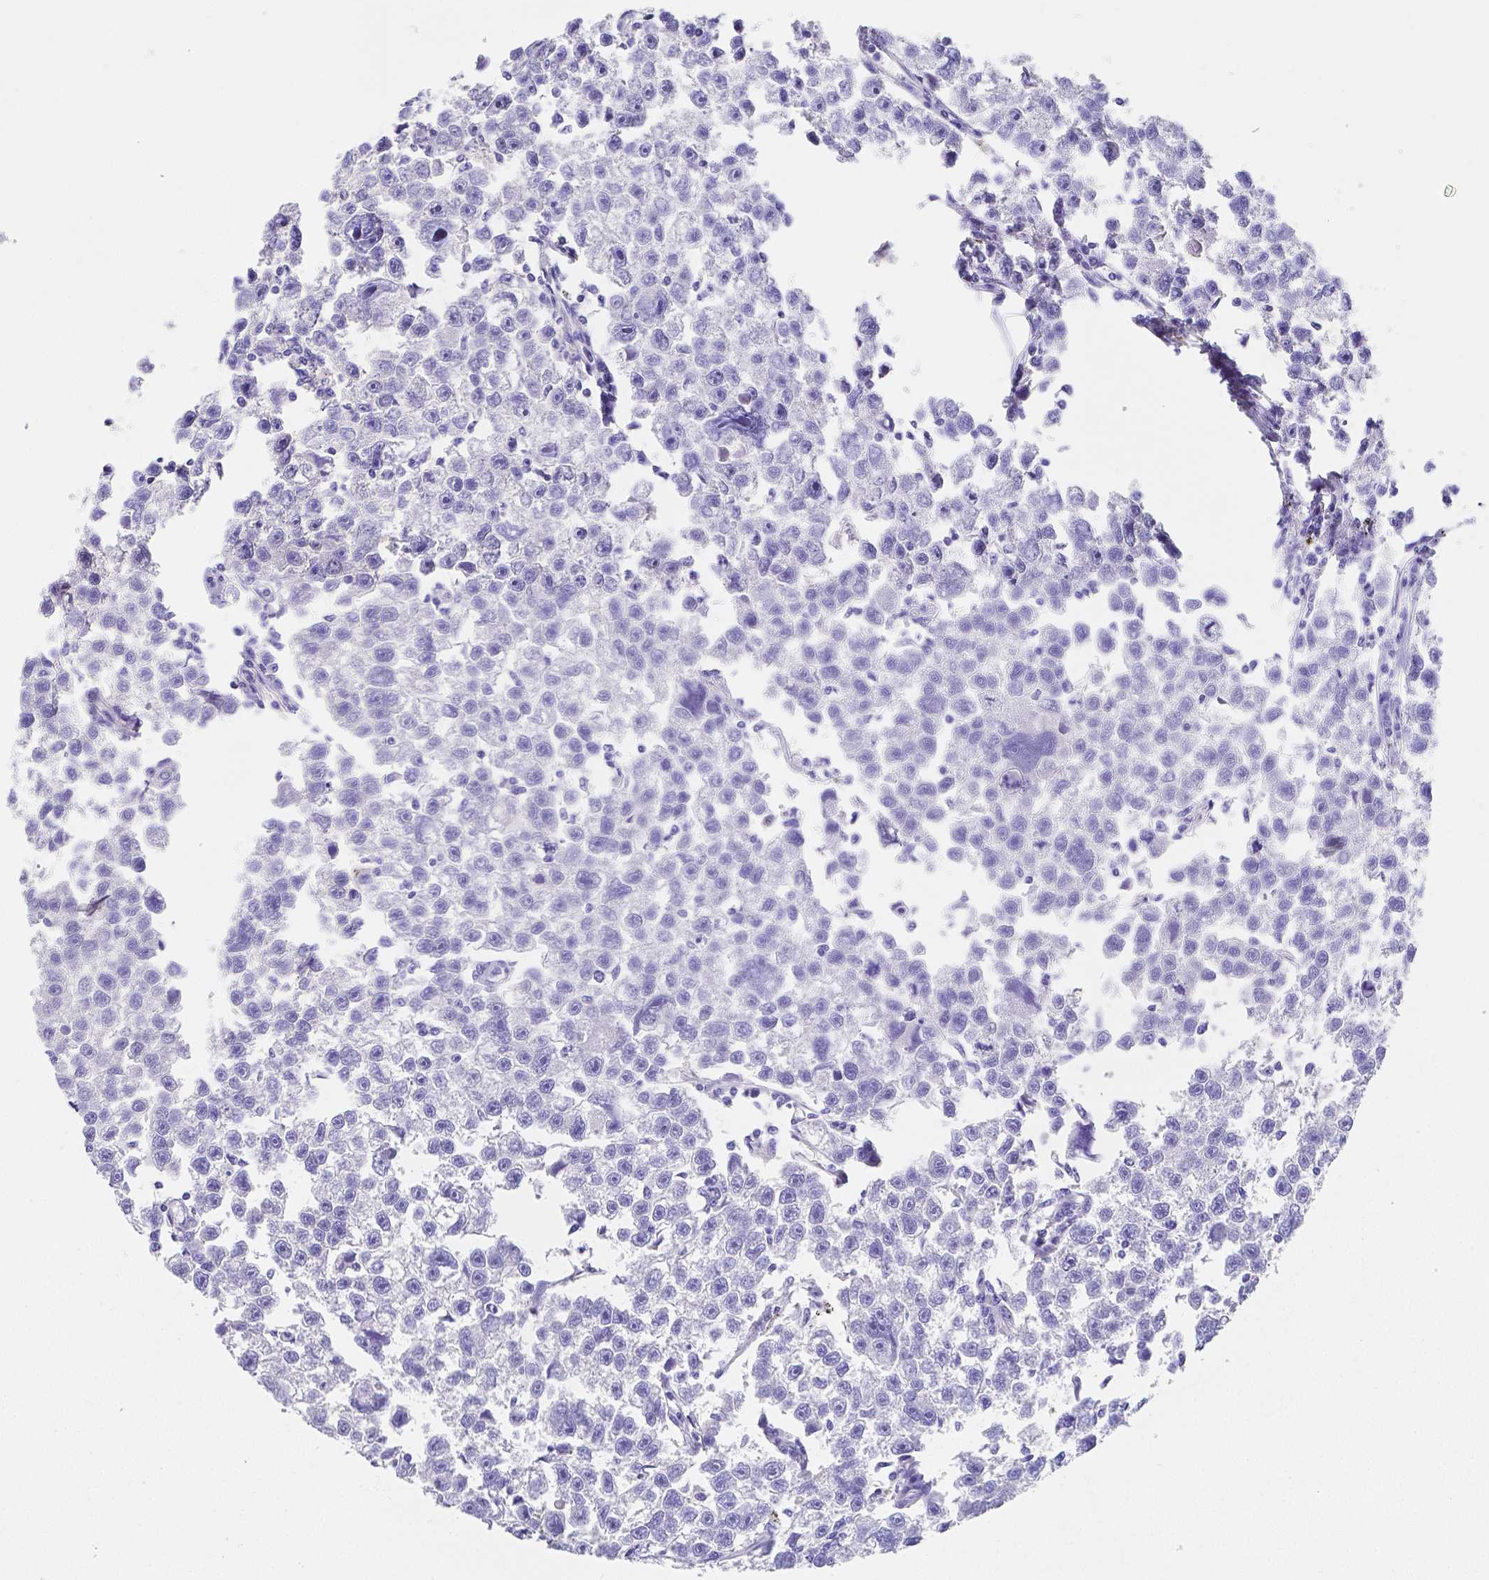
{"staining": {"intensity": "negative", "quantity": "none", "location": "none"}, "tissue": "testis cancer", "cell_type": "Tumor cells", "image_type": "cancer", "snomed": [{"axis": "morphology", "description": "Seminoma, NOS"}, {"axis": "topography", "description": "Testis"}], "caption": "This is an IHC image of human seminoma (testis). There is no expression in tumor cells.", "gene": "ZG16B", "patient": {"sex": "male", "age": 26}}